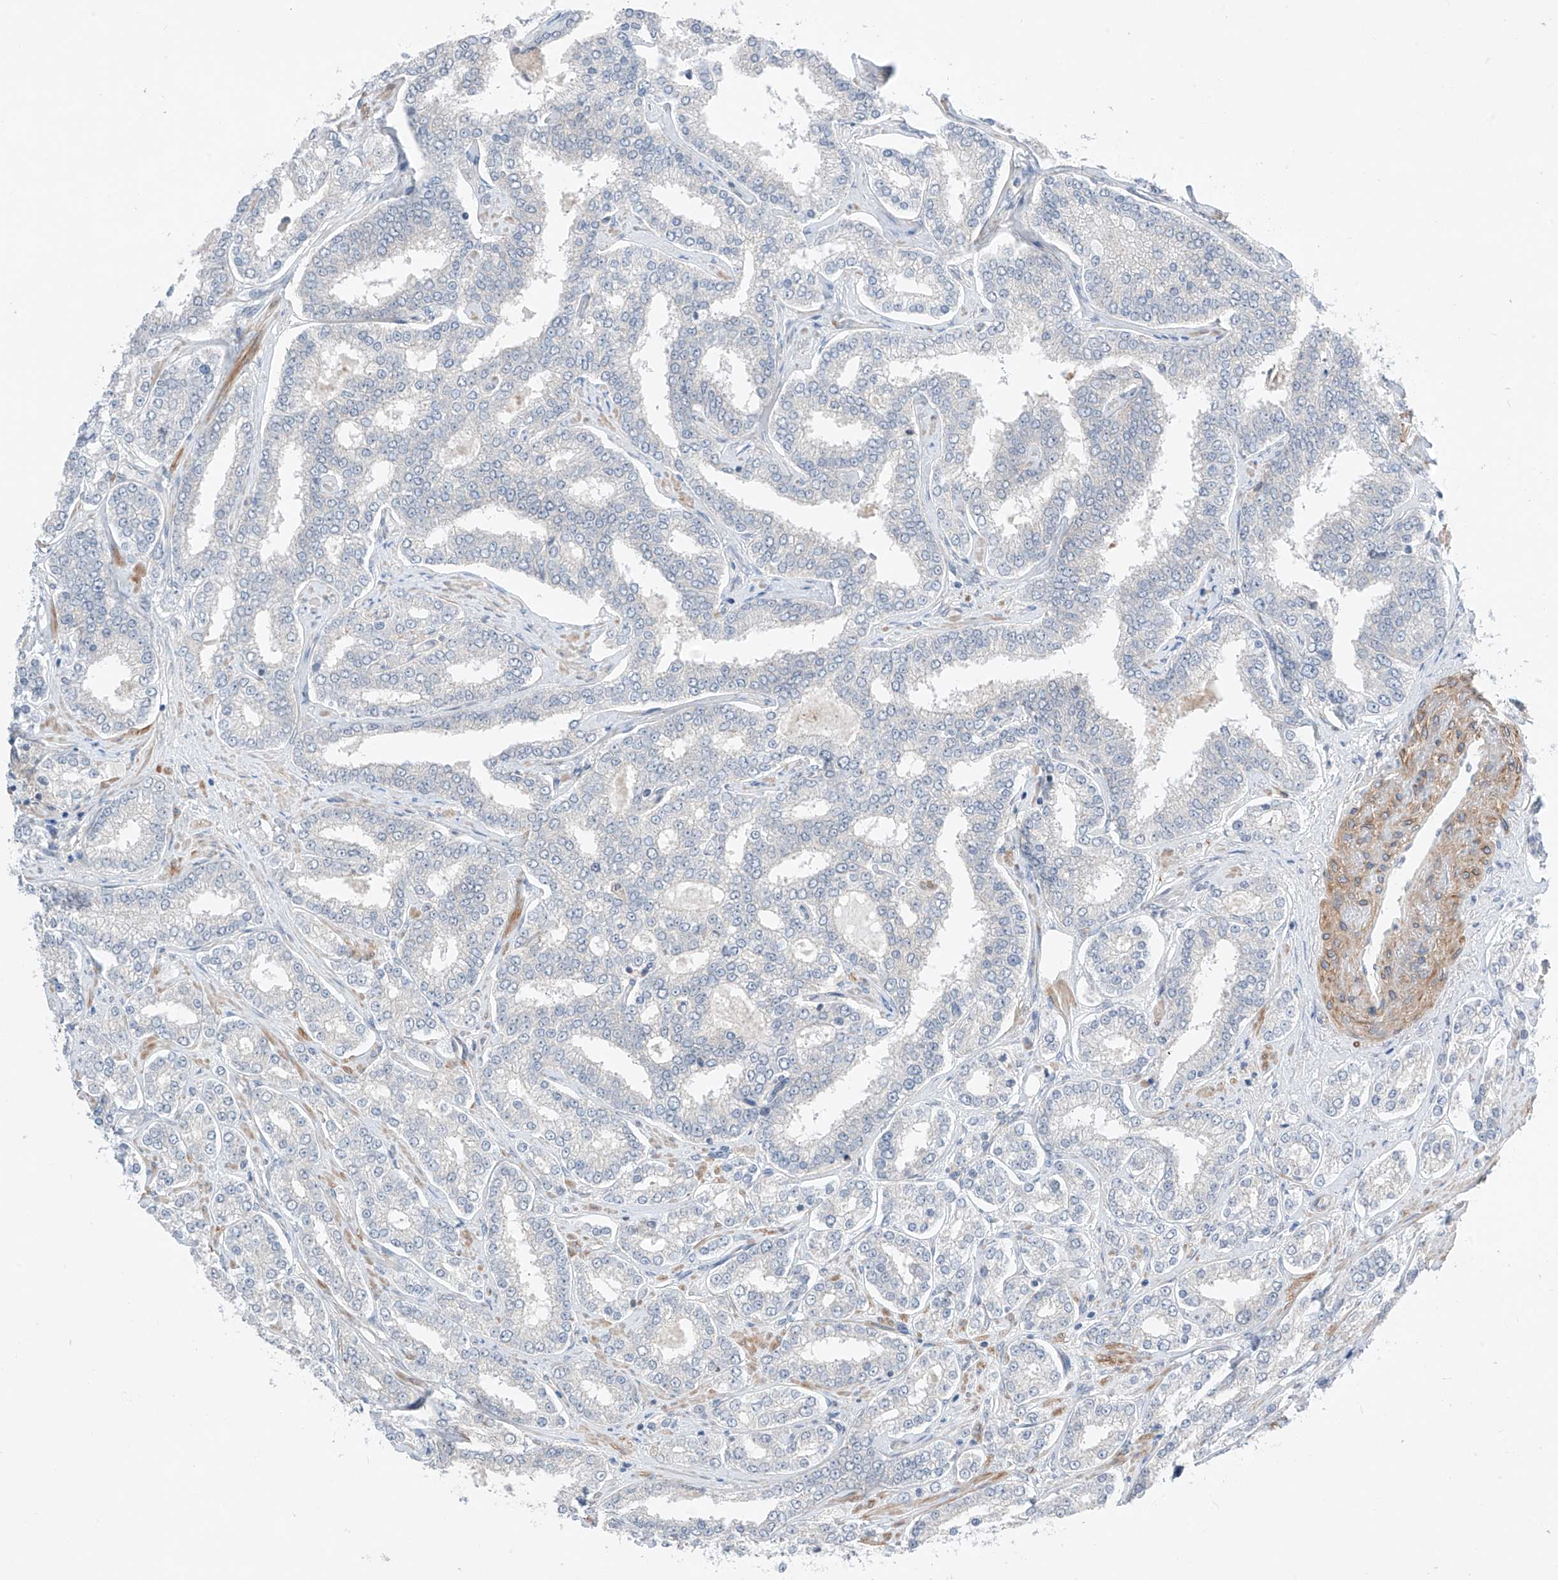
{"staining": {"intensity": "negative", "quantity": "none", "location": "none"}, "tissue": "prostate cancer", "cell_type": "Tumor cells", "image_type": "cancer", "snomed": [{"axis": "morphology", "description": "Normal tissue, NOS"}, {"axis": "morphology", "description": "Adenocarcinoma, High grade"}, {"axis": "topography", "description": "Prostate"}], "caption": "A histopathology image of prostate adenocarcinoma (high-grade) stained for a protein displays no brown staining in tumor cells.", "gene": "ABLIM2", "patient": {"sex": "male", "age": 83}}